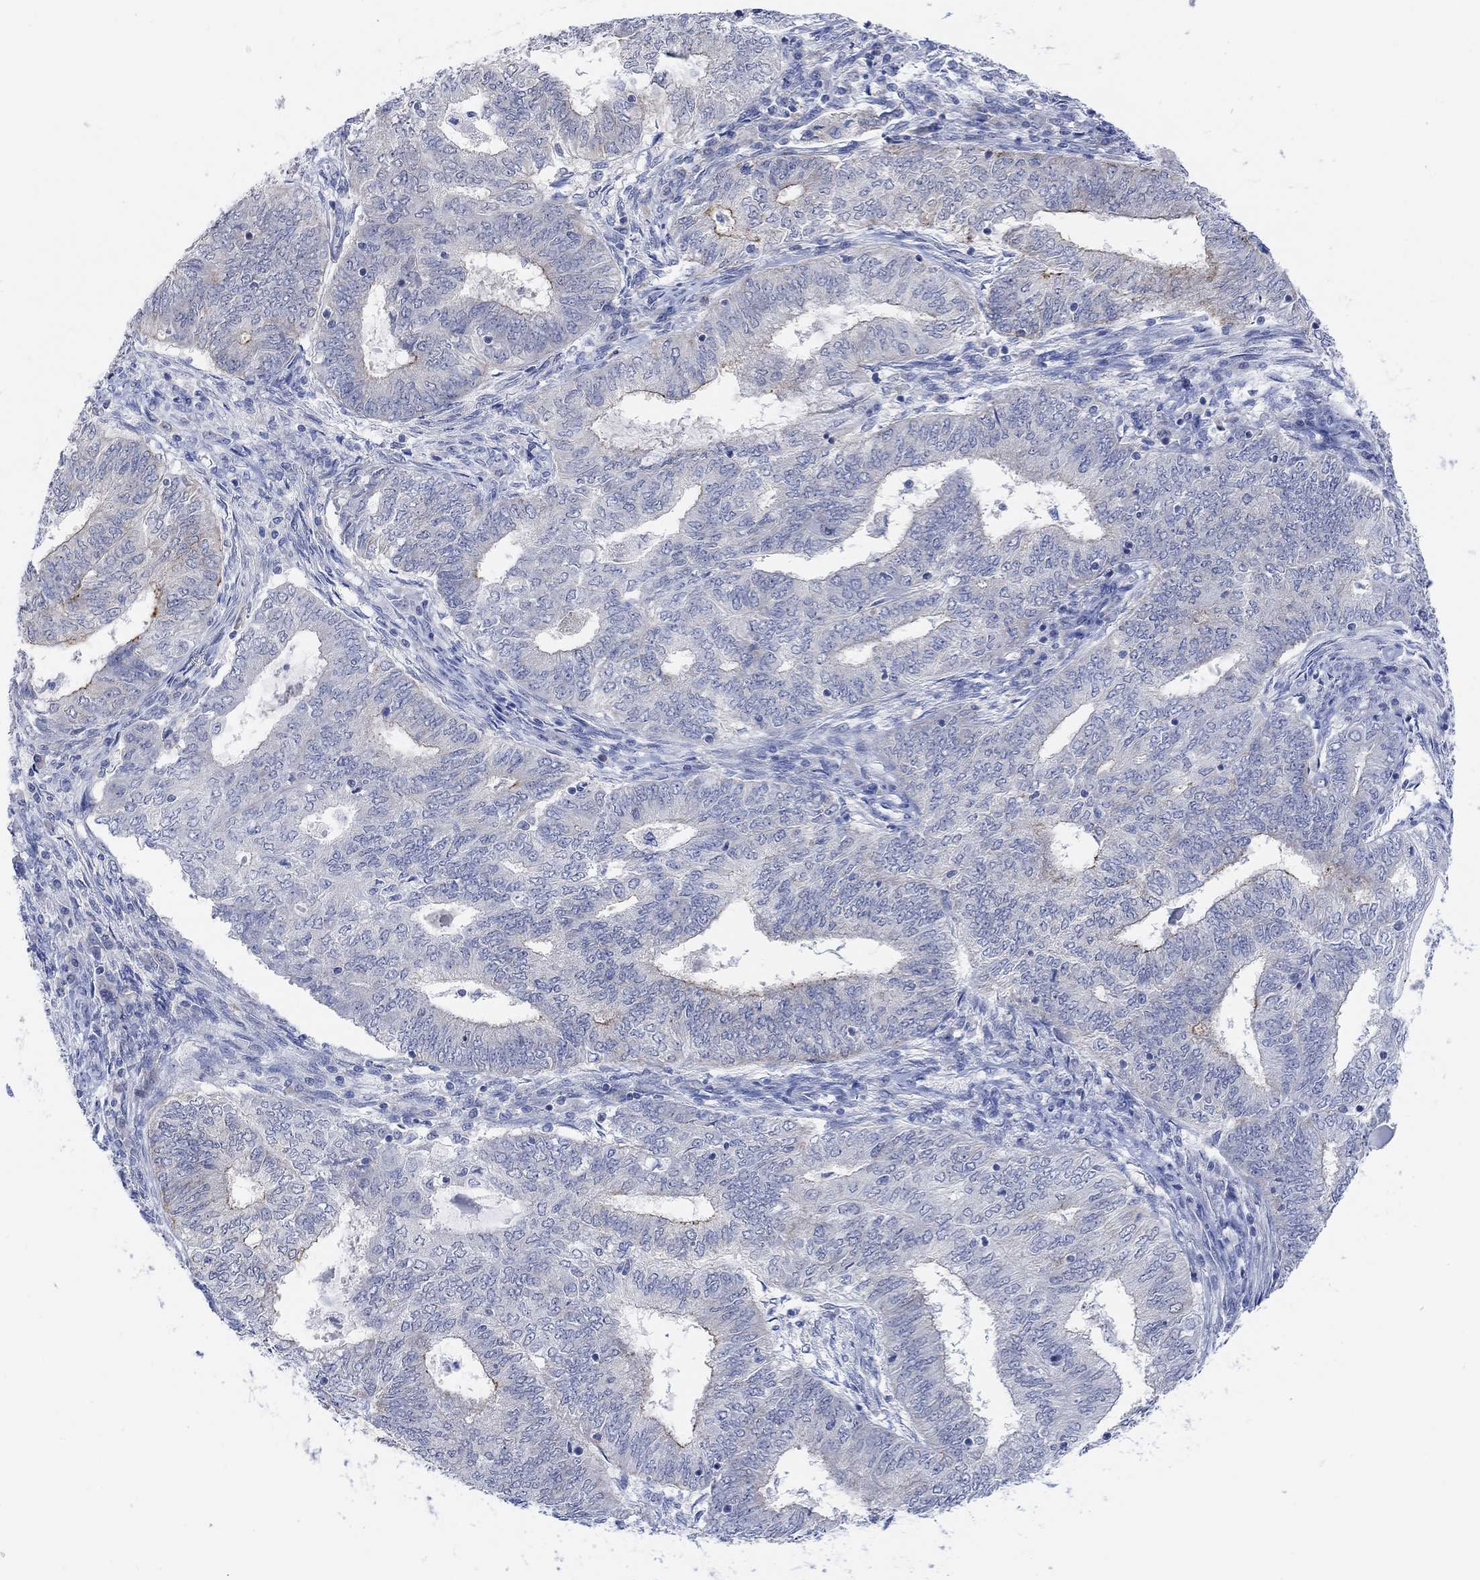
{"staining": {"intensity": "moderate", "quantity": "<25%", "location": "cytoplasmic/membranous"}, "tissue": "endometrial cancer", "cell_type": "Tumor cells", "image_type": "cancer", "snomed": [{"axis": "morphology", "description": "Adenocarcinoma, NOS"}, {"axis": "topography", "description": "Endometrium"}], "caption": "DAB (3,3'-diaminobenzidine) immunohistochemical staining of endometrial cancer (adenocarcinoma) reveals moderate cytoplasmic/membranous protein positivity in approximately <25% of tumor cells. Using DAB (3,3'-diaminobenzidine) (brown) and hematoxylin (blue) stains, captured at high magnification using brightfield microscopy.", "gene": "RIMS1", "patient": {"sex": "female", "age": 62}}